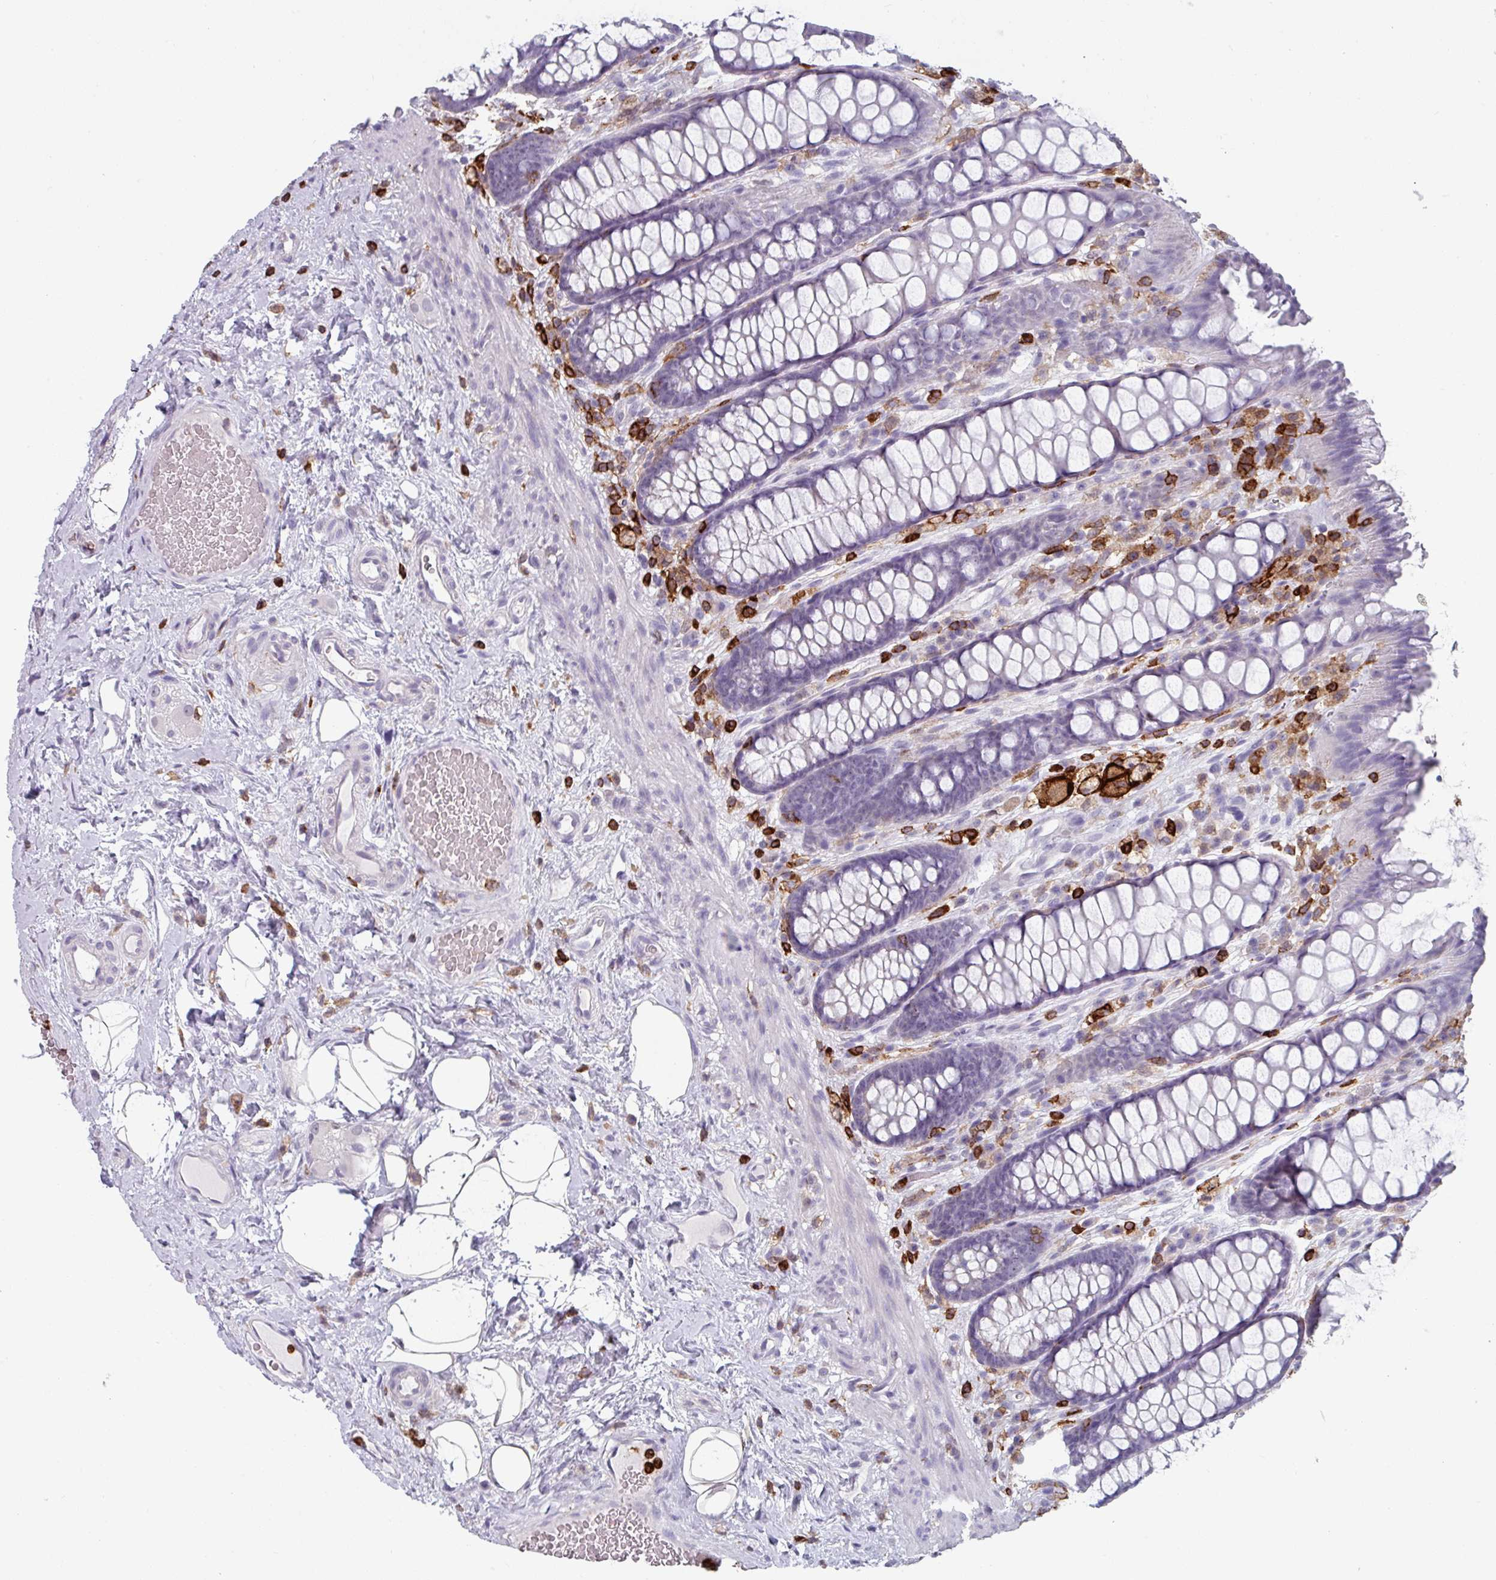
{"staining": {"intensity": "negative", "quantity": "none", "location": "none"}, "tissue": "rectum", "cell_type": "Glandular cells", "image_type": "normal", "snomed": [{"axis": "morphology", "description": "Normal tissue, NOS"}, {"axis": "topography", "description": "Rectum"}], "caption": "This is an immunohistochemistry image of normal rectum. There is no expression in glandular cells.", "gene": "EXOSC5", "patient": {"sex": "female", "age": 67}}